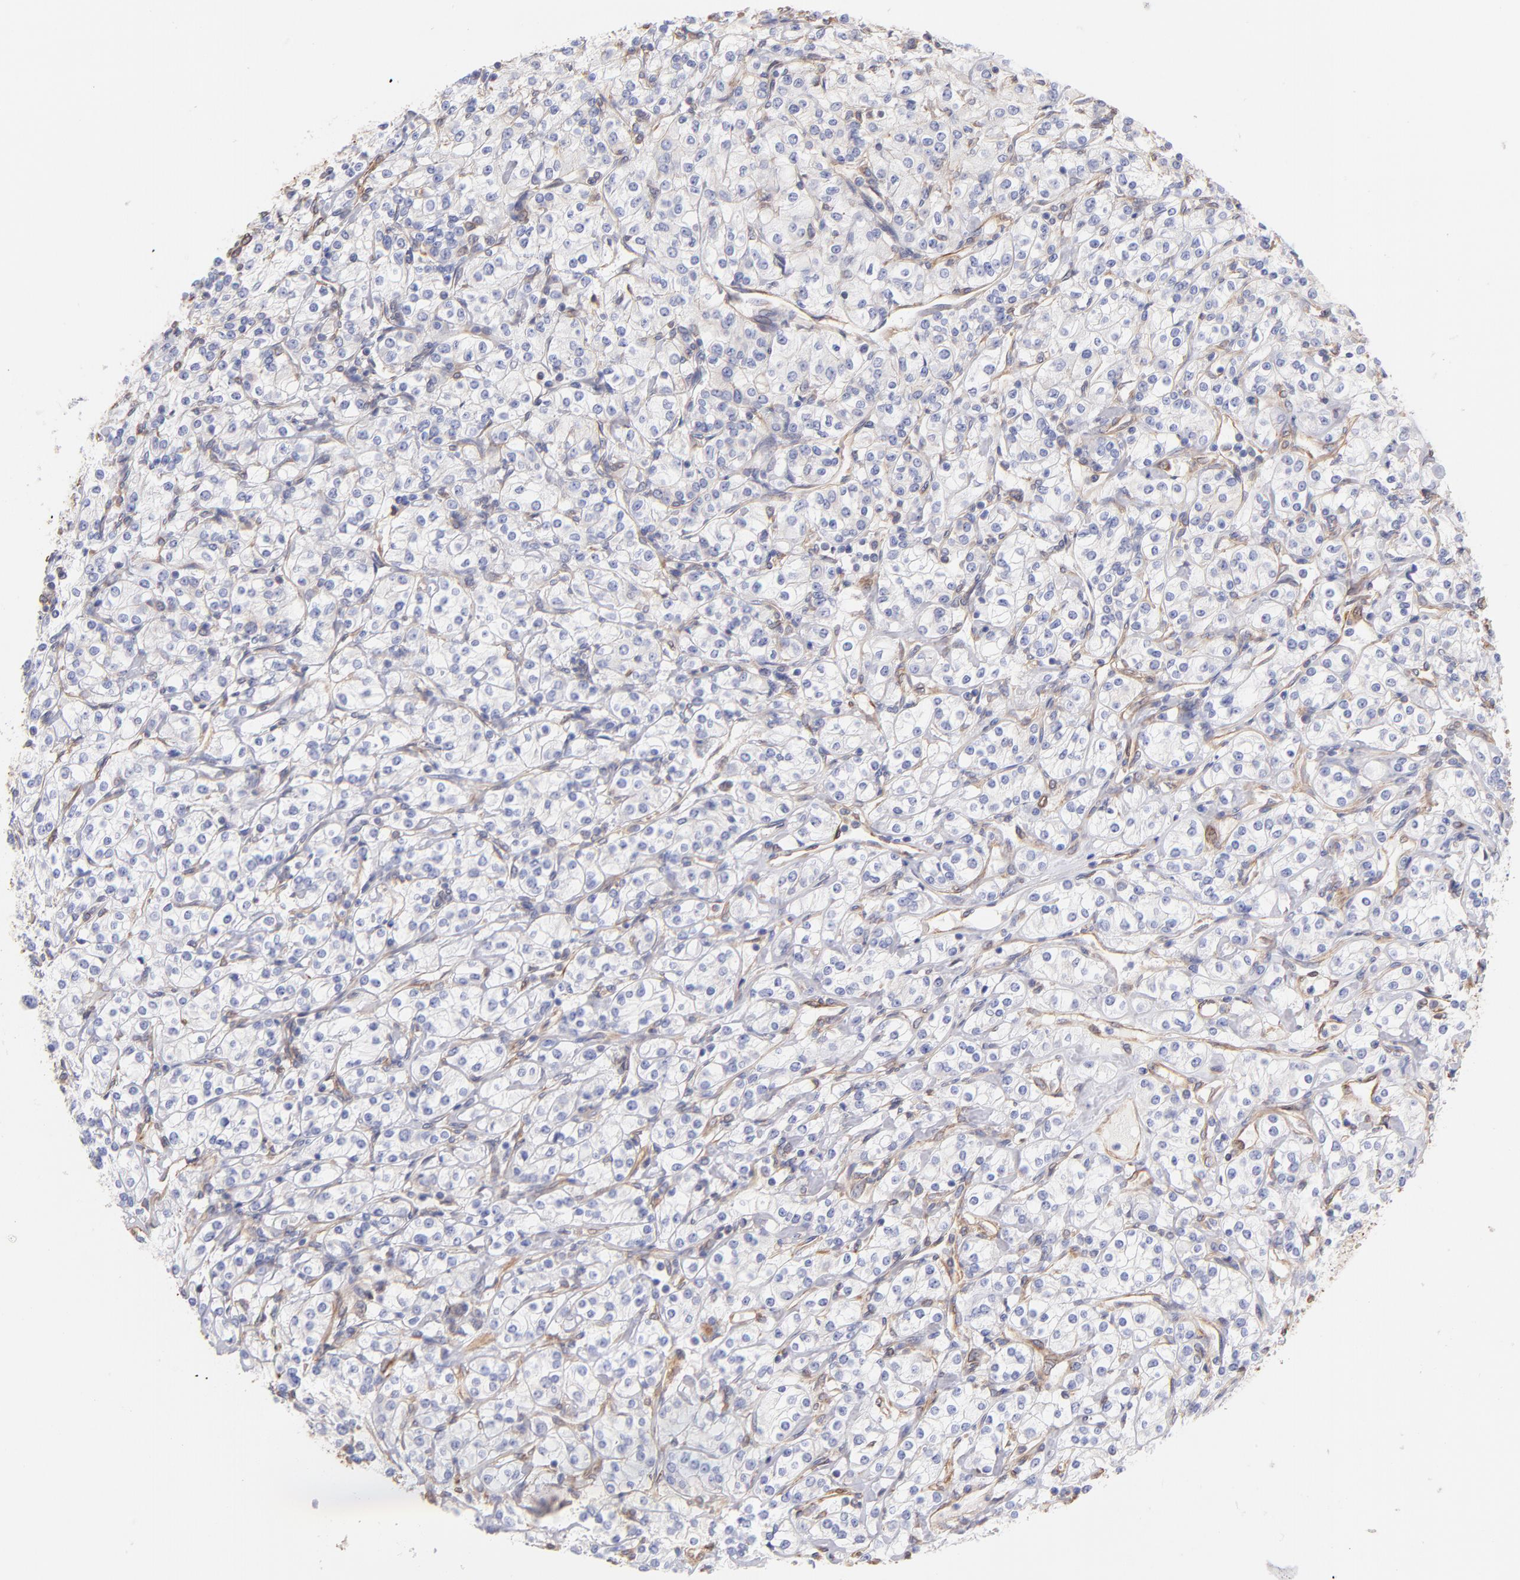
{"staining": {"intensity": "negative", "quantity": "none", "location": "none"}, "tissue": "renal cancer", "cell_type": "Tumor cells", "image_type": "cancer", "snomed": [{"axis": "morphology", "description": "Adenocarcinoma, NOS"}, {"axis": "topography", "description": "Kidney"}], "caption": "Immunohistochemistry (IHC) histopathology image of neoplastic tissue: human adenocarcinoma (renal) stained with DAB displays no significant protein expression in tumor cells.", "gene": "PLEC", "patient": {"sex": "male", "age": 77}}